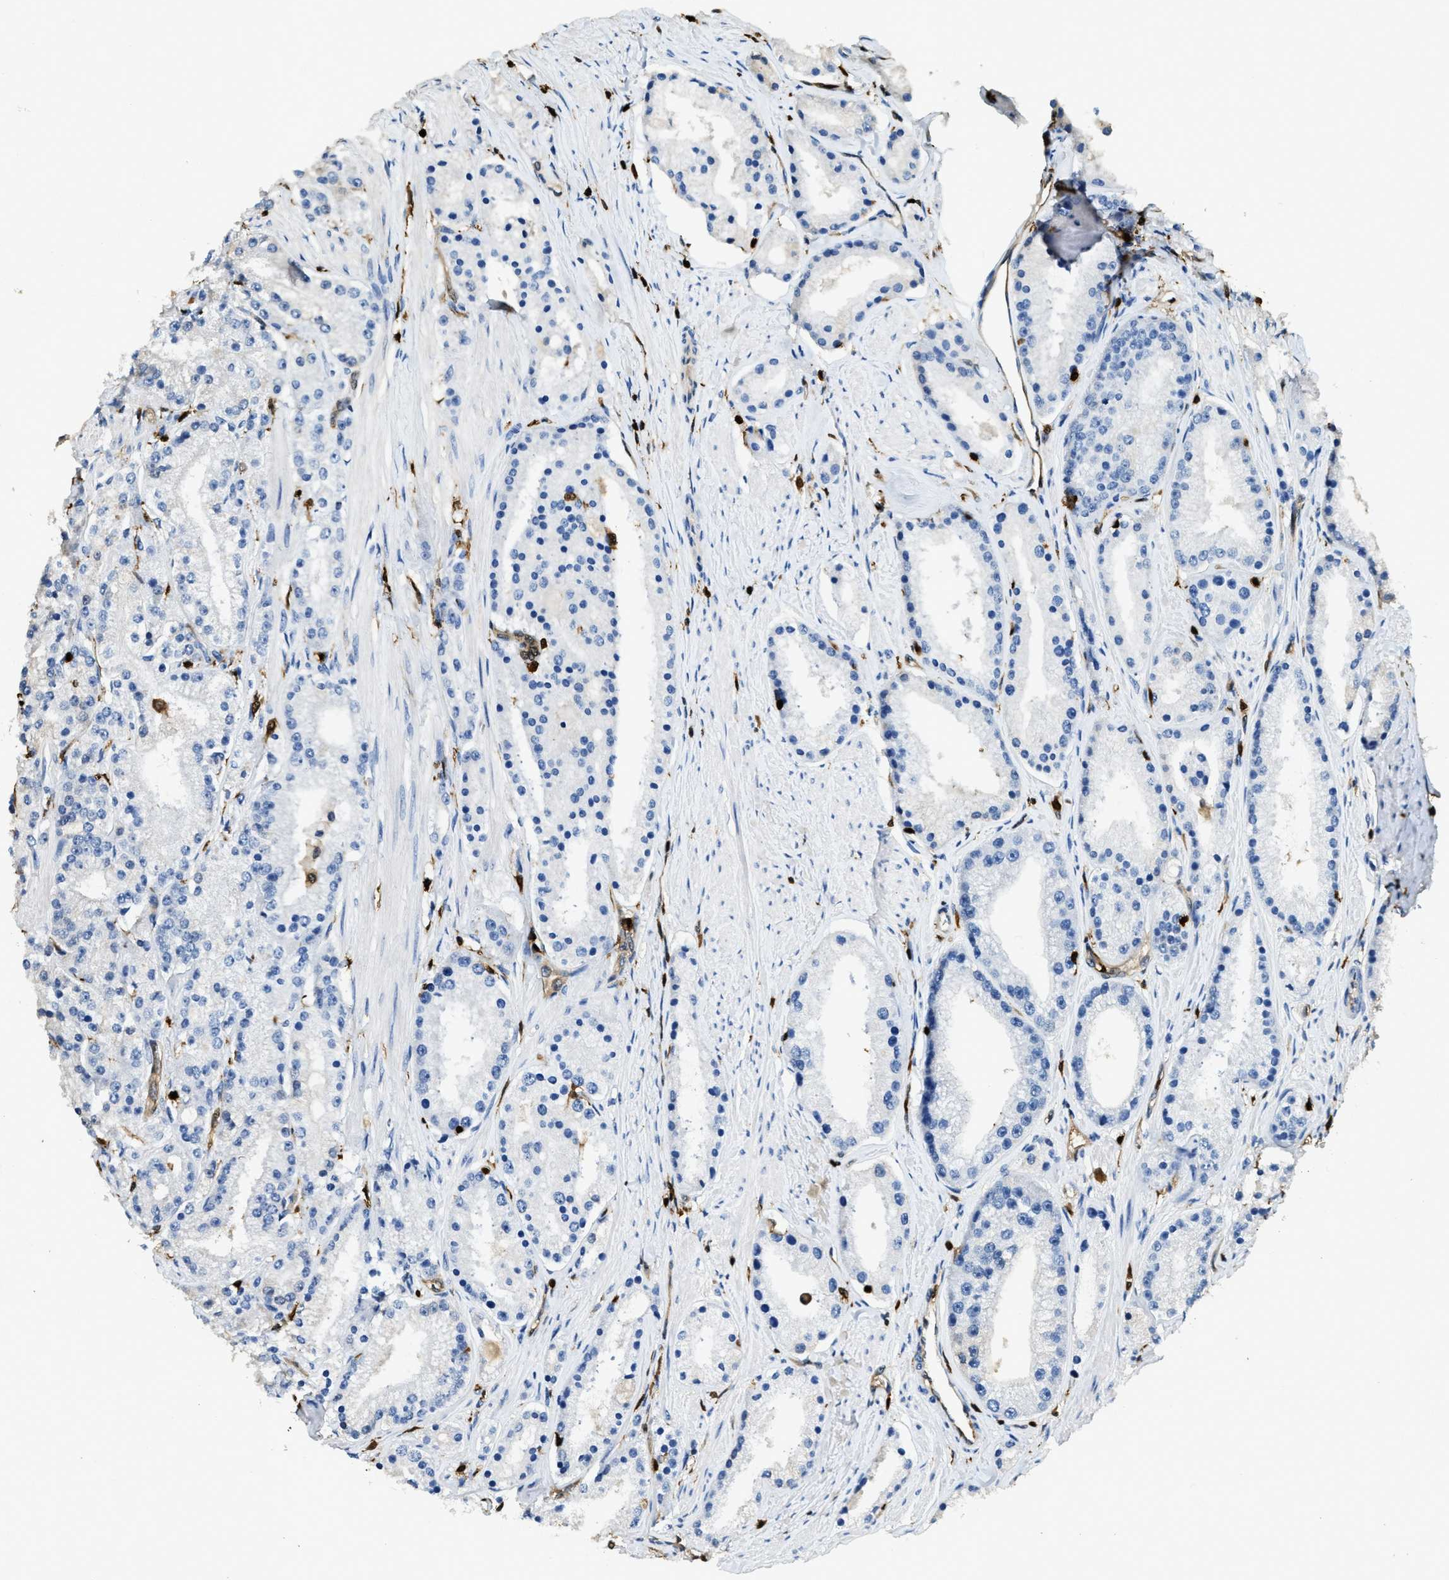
{"staining": {"intensity": "negative", "quantity": "none", "location": "none"}, "tissue": "prostate cancer", "cell_type": "Tumor cells", "image_type": "cancer", "snomed": [{"axis": "morphology", "description": "Adenocarcinoma, Low grade"}, {"axis": "topography", "description": "Prostate"}], "caption": "A photomicrograph of human prostate cancer (adenocarcinoma (low-grade)) is negative for staining in tumor cells. The staining was performed using DAB (3,3'-diaminobenzidine) to visualize the protein expression in brown, while the nuclei were stained in blue with hematoxylin (Magnification: 20x).", "gene": "ARHGDIB", "patient": {"sex": "male", "age": 63}}